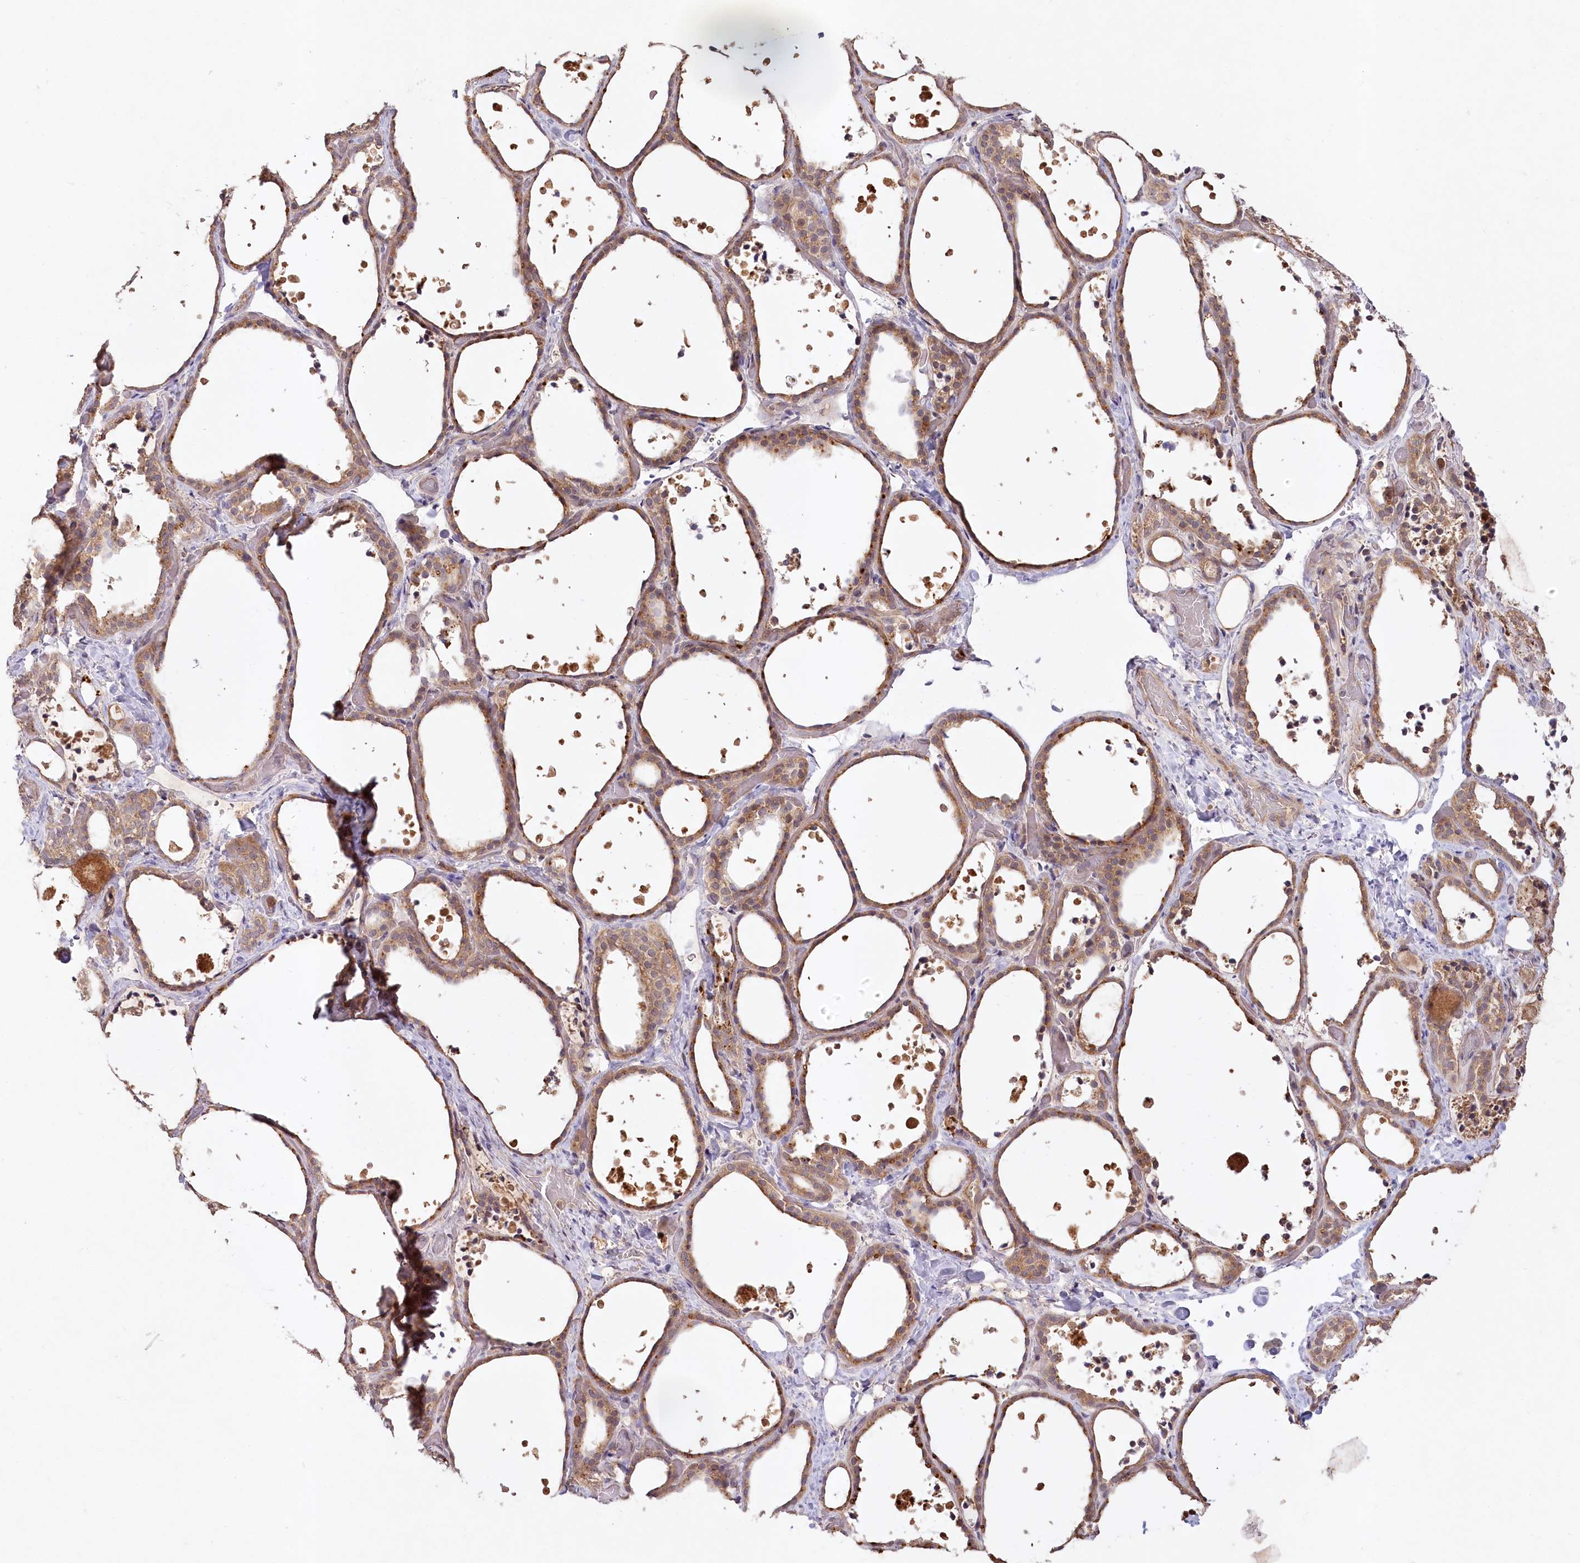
{"staining": {"intensity": "moderate", "quantity": ">75%", "location": "cytoplasmic/membranous"}, "tissue": "thyroid gland", "cell_type": "Glandular cells", "image_type": "normal", "snomed": [{"axis": "morphology", "description": "Normal tissue, NOS"}, {"axis": "topography", "description": "Thyroid gland"}], "caption": "Thyroid gland stained with DAB (3,3'-diaminobenzidine) IHC demonstrates medium levels of moderate cytoplasmic/membranous positivity in about >75% of glandular cells.", "gene": "IRAK1BP1", "patient": {"sex": "female", "age": 44}}